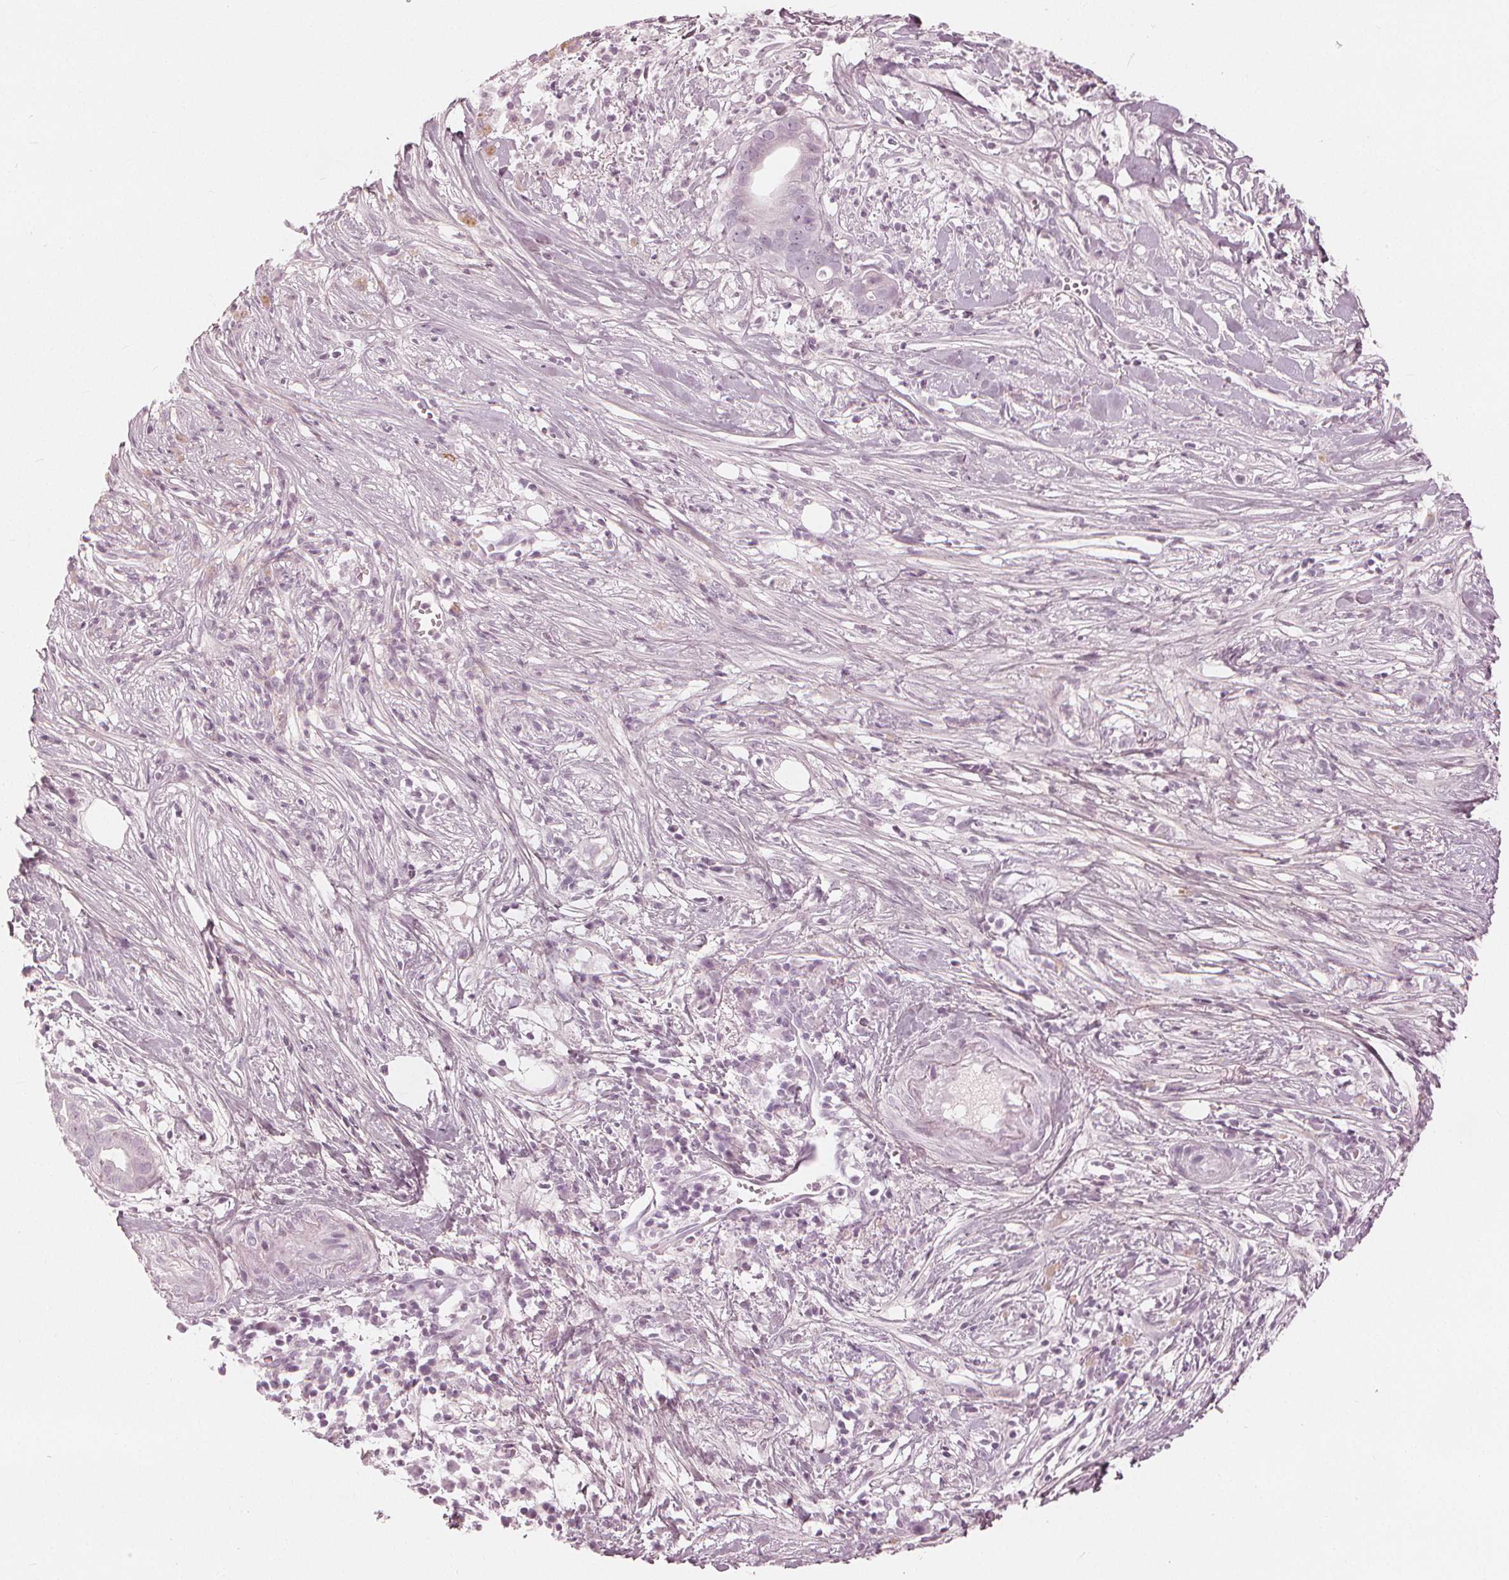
{"staining": {"intensity": "negative", "quantity": "none", "location": "none"}, "tissue": "pancreatic cancer", "cell_type": "Tumor cells", "image_type": "cancer", "snomed": [{"axis": "morphology", "description": "Adenocarcinoma, NOS"}, {"axis": "topography", "description": "Pancreas"}], "caption": "This is an IHC photomicrograph of human adenocarcinoma (pancreatic). There is no staining in tumor cells.", "gene": "PAEP", "patient": {"sex": "male", "age": 61}}